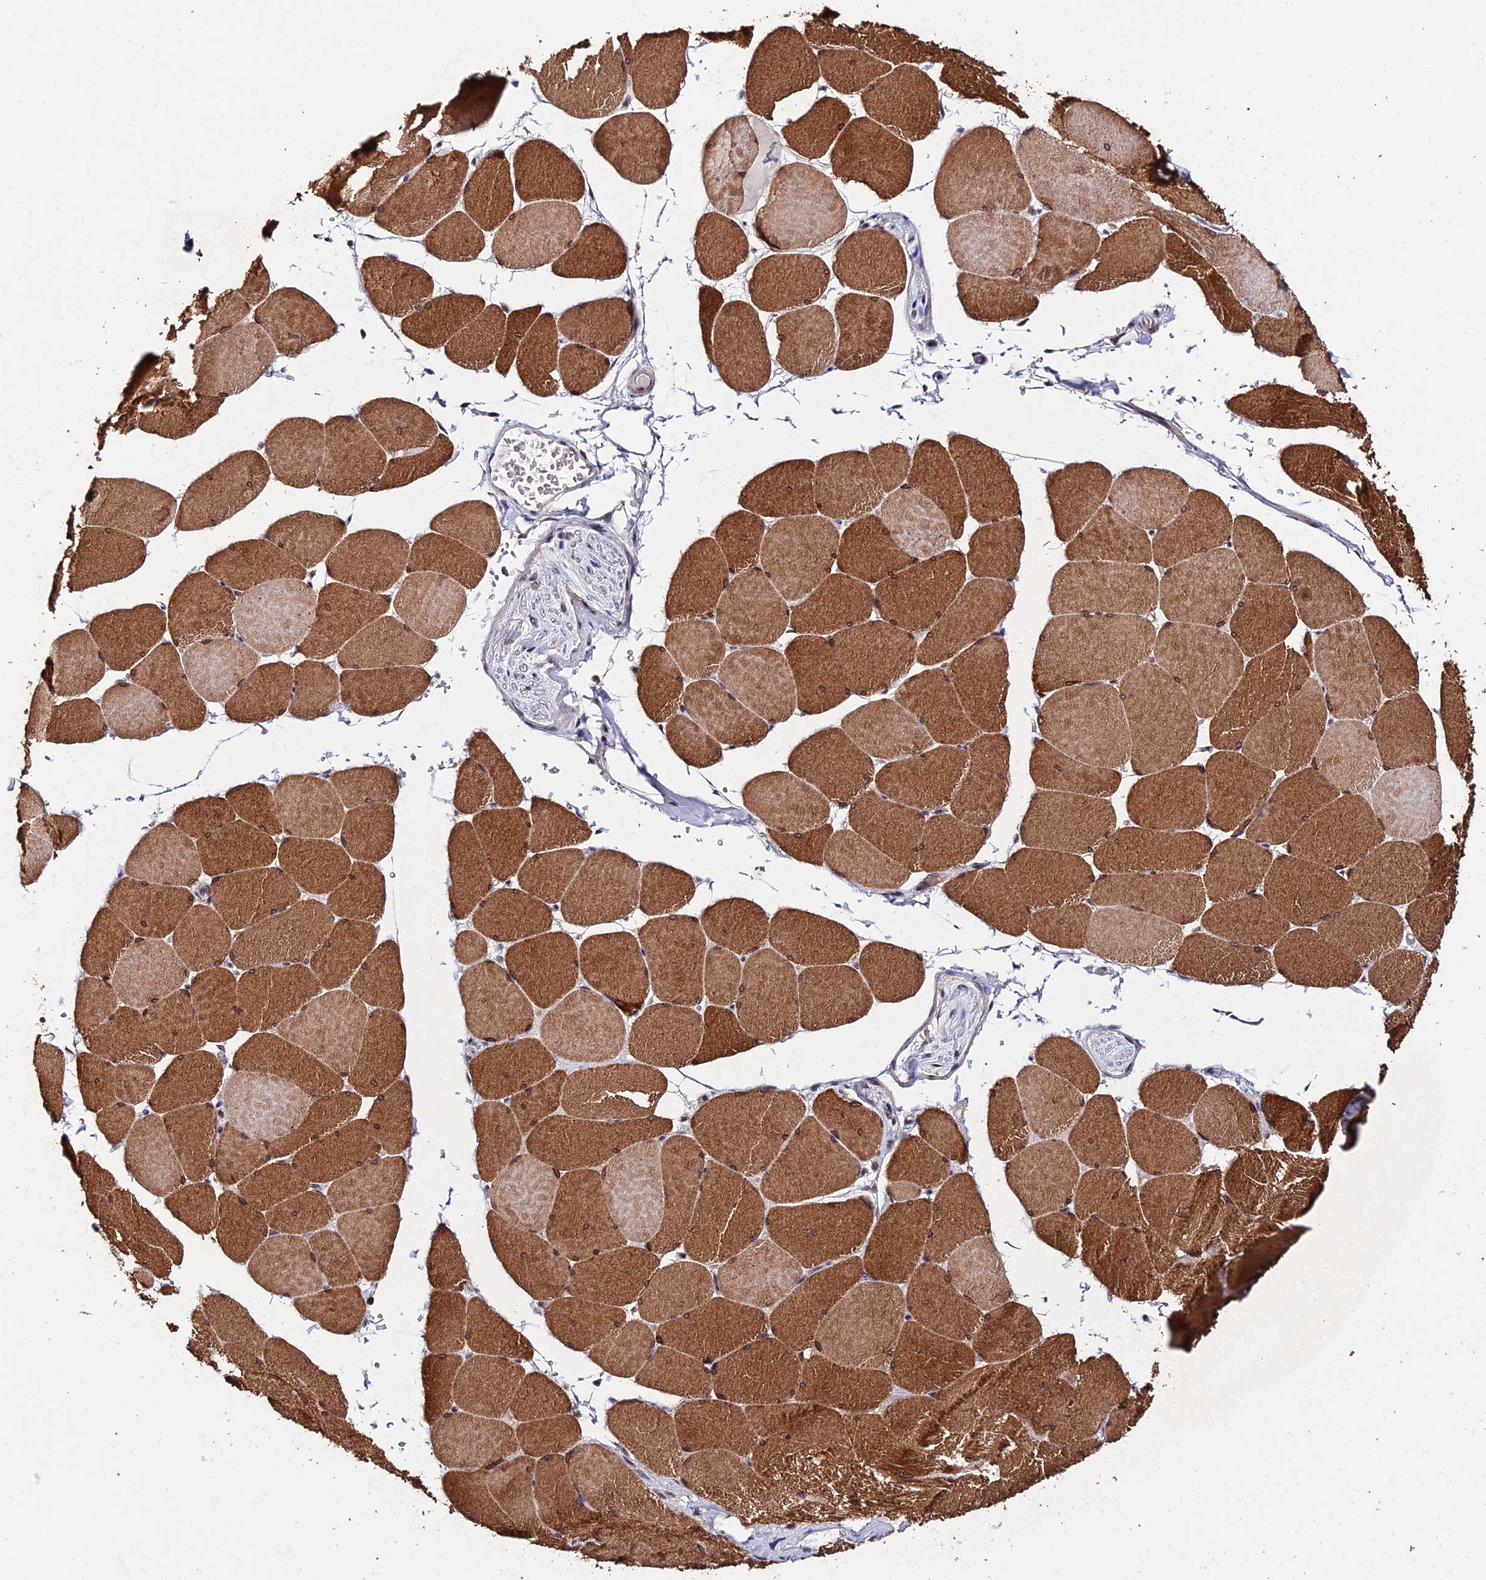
{"staining": {"intensity": "strong", "quantity": ">75%", "location": "cytoplasmic/membranous"}, "tissue": "skeletal muscle", "cell_type": "Myocytes", "image_type": "normal", "snomed": [{"axis": "morphology", "description": "Normal tissue, NOS"}, {"axis": "topography", "description": "Skeletal muscle"}, {"axis": "topography", "description": "Head-Neck"}], "caption": "The immunohistochemical stain highlights strong cytoplasmic/membranous expression in myocytes of normal skeletal muscle.", "gene": "CDNF", "patient": {"sex": "male", "age": 66}}